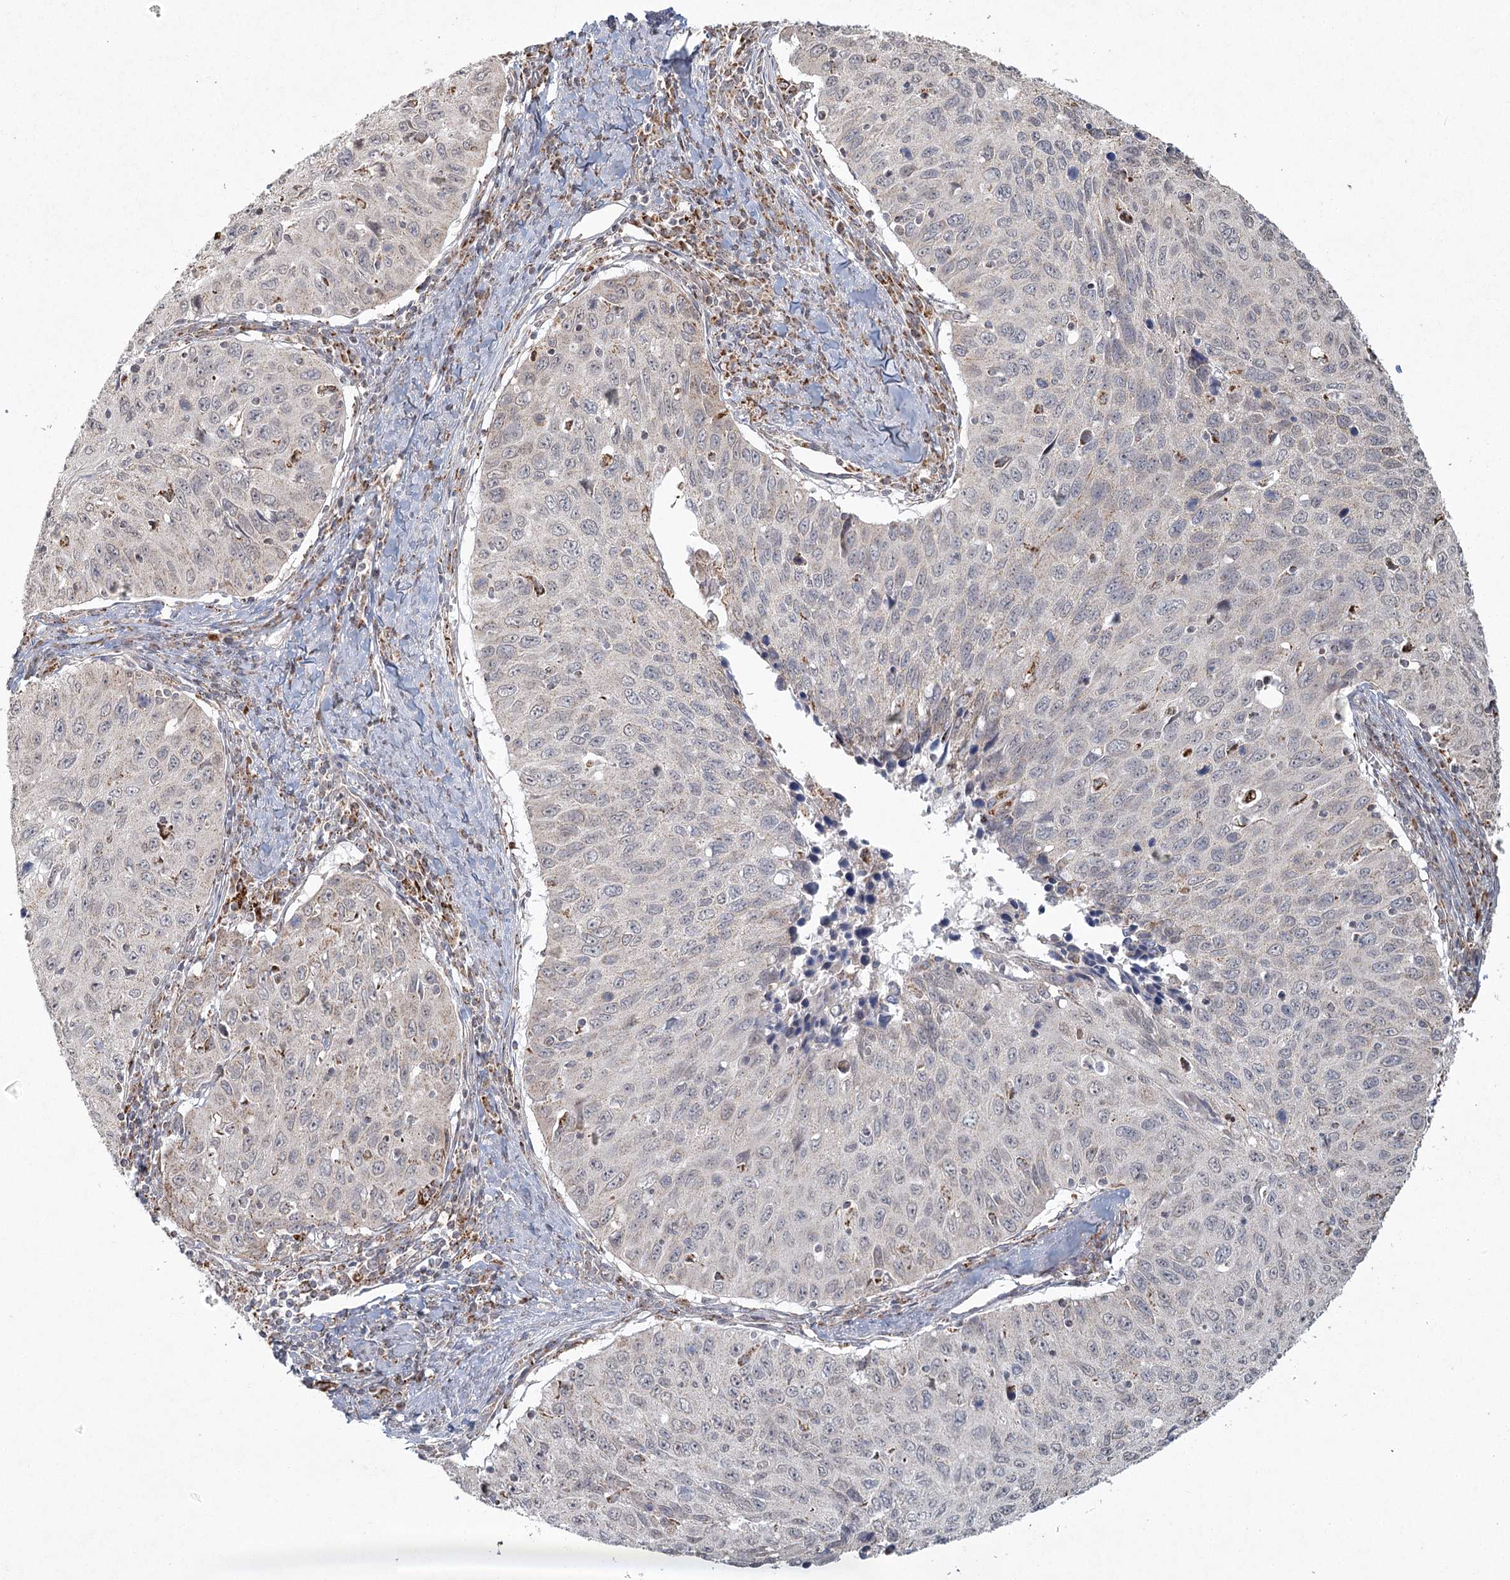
{"staining": {"intensity": "negative", "quantity": "none", "location": "none"}, "tissue": "cervical cancer", "cell_type": "Tumor cells", "image_type": "cancer", "snomed": [{"axis": "morphology", "description": "Squamous cell carcinoma, NOS"}, {"axis": "topography", "description": "Cervix"}], "caption": "Immunohistochemistry of cervical cancer displays no expression in tumor cells.", "gene": "LACTB", "patient": {"sex": "female", "age": 53}}